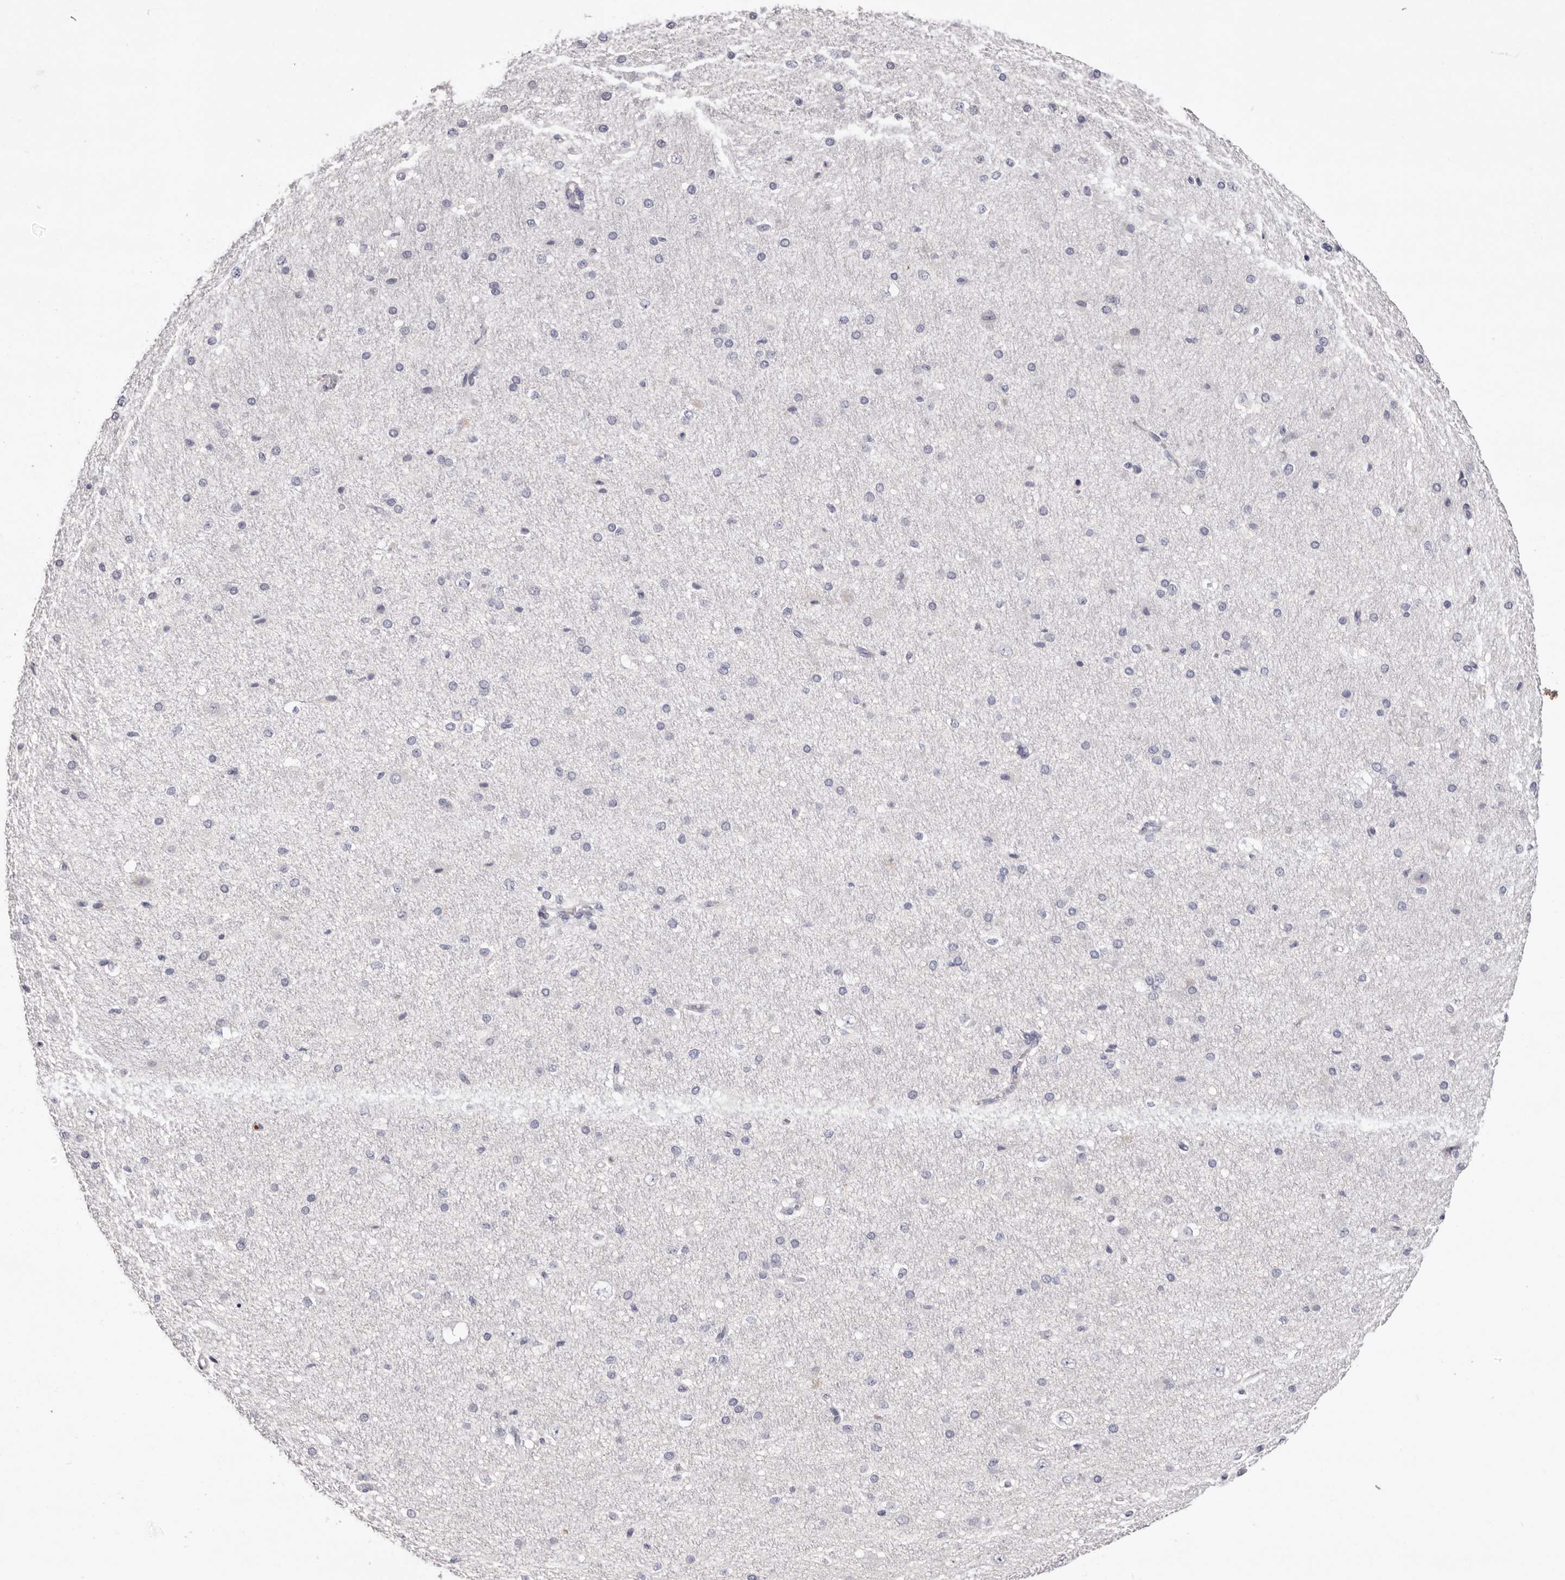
{"staining": {"intensity": "negative", "quantity": "none", "location": "none"}, "tissue": "cerebral cortex", "cell_type": "Endothelial cells", "image_type": "normal", "snomed": [{"axis": "morphology", "description": "Normal tissue, NOS"}, {"axis": "morphology", "description": "Developmental malformation"}, {"axis": "topography", "description": "Cerebral cortex"}], "caption": "This is an immunohistochemistry photomicrograph of normal cerebral cortex. There is no expression in endothelial cells.", "gene": "LMLN", "patient": {"sex": "female", "age": 30}}